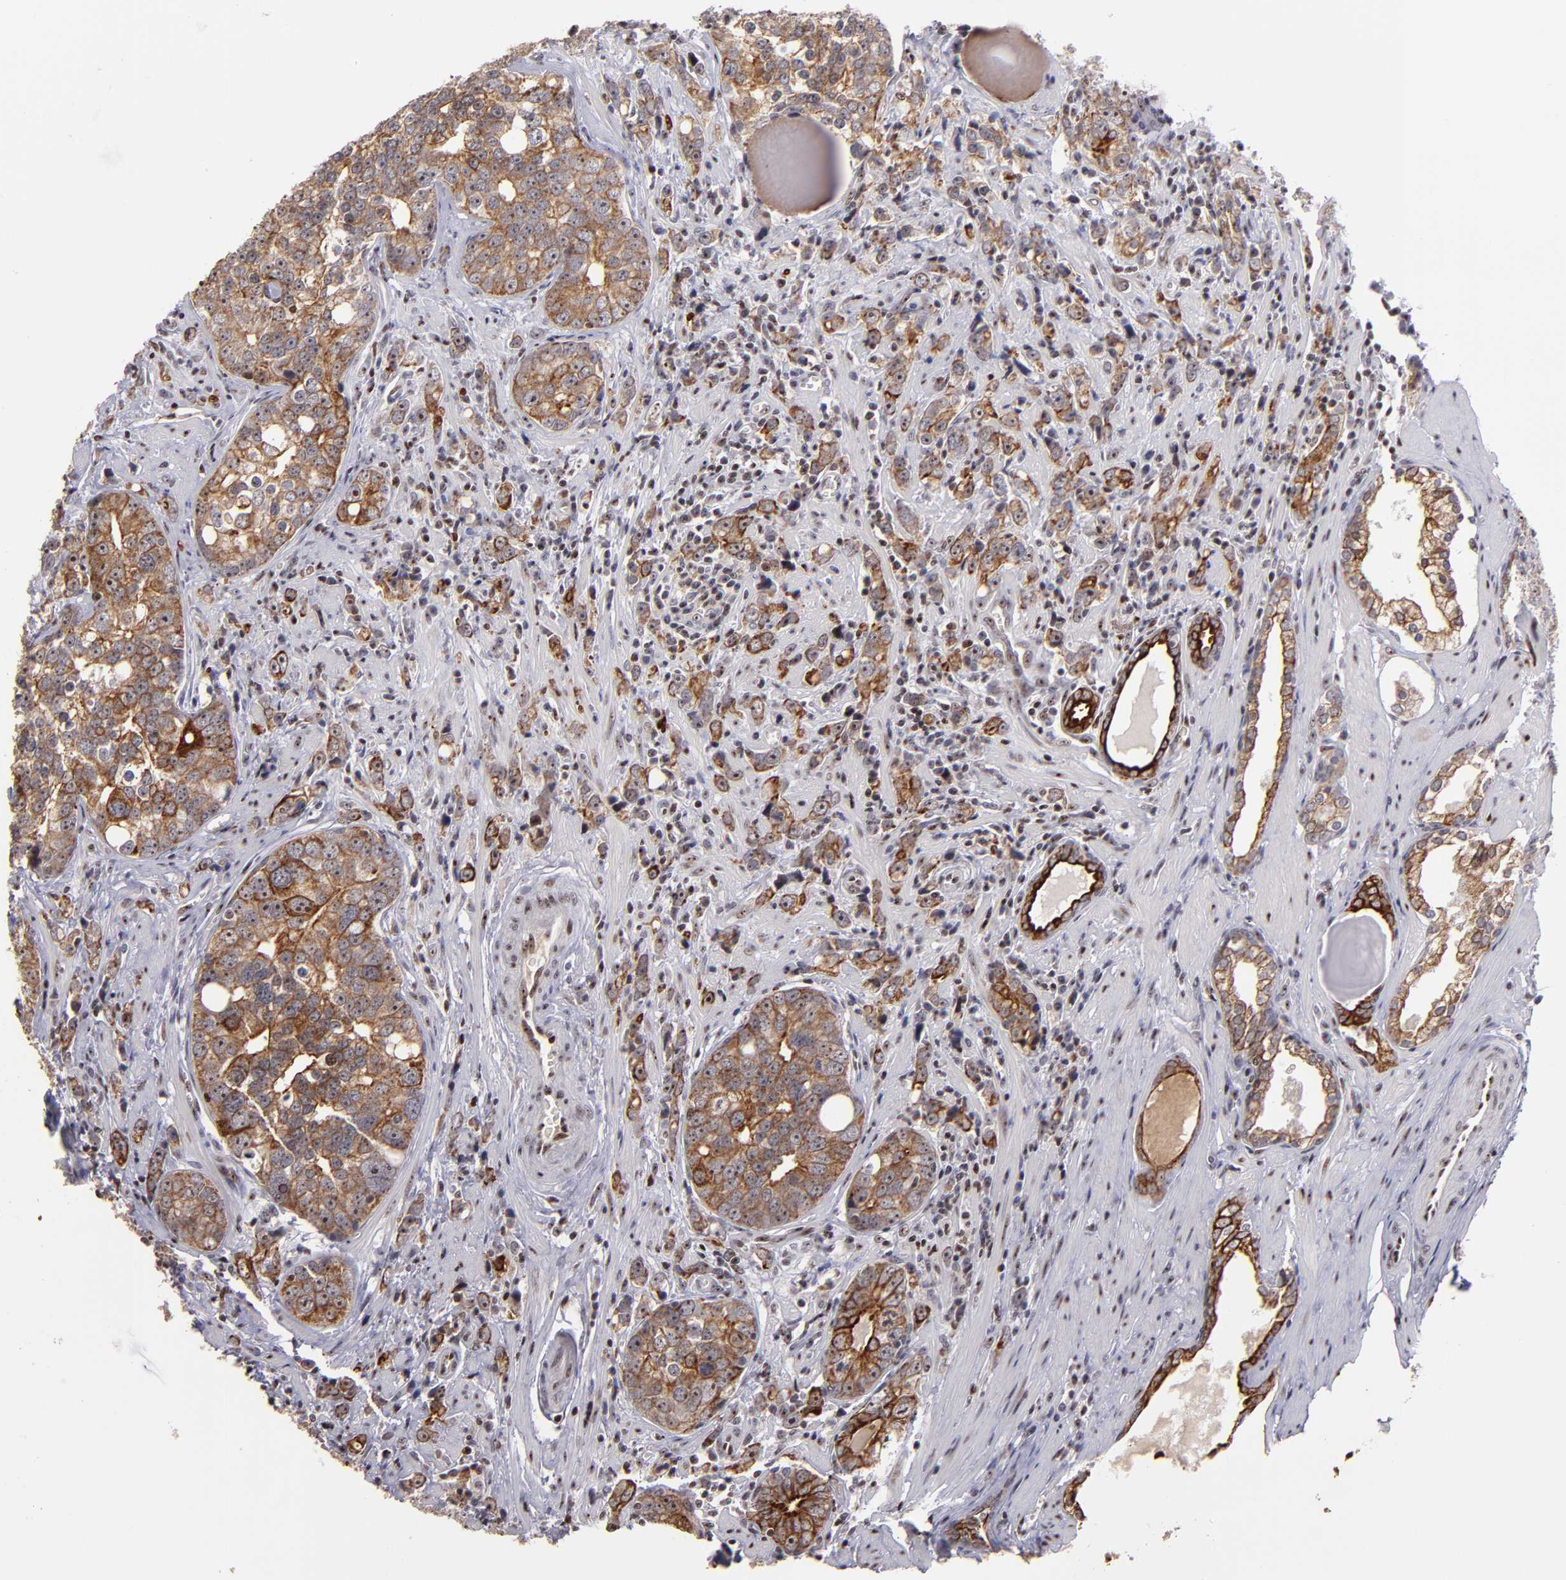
{"staining": {"intensity": "moderate", "quantity": "25%-75%", "location": "cytoplasmic/membranous,nuclear"}, "tissue": "prostate cancer", "cell_type": "Tumor cells", "image_type": "cancer", "snomed": [{"axis": "morphology", "description": "Adenocarcinoma, High grade"}, {"axis": "topography", "description": "Prostate"}], "caption": "High-magnification brightfield microscopy of prostate high-grade adenocarcinoma stained with DAB (brown) and counterstained with hematoxylin (blue). tumor cells exhibit moderate cytoplasmic/membranous and nuclear expression is identified in approximately25%-75% of cells.", "gene": "DDX24", "patient": {"sex": "male", "age": 71}}